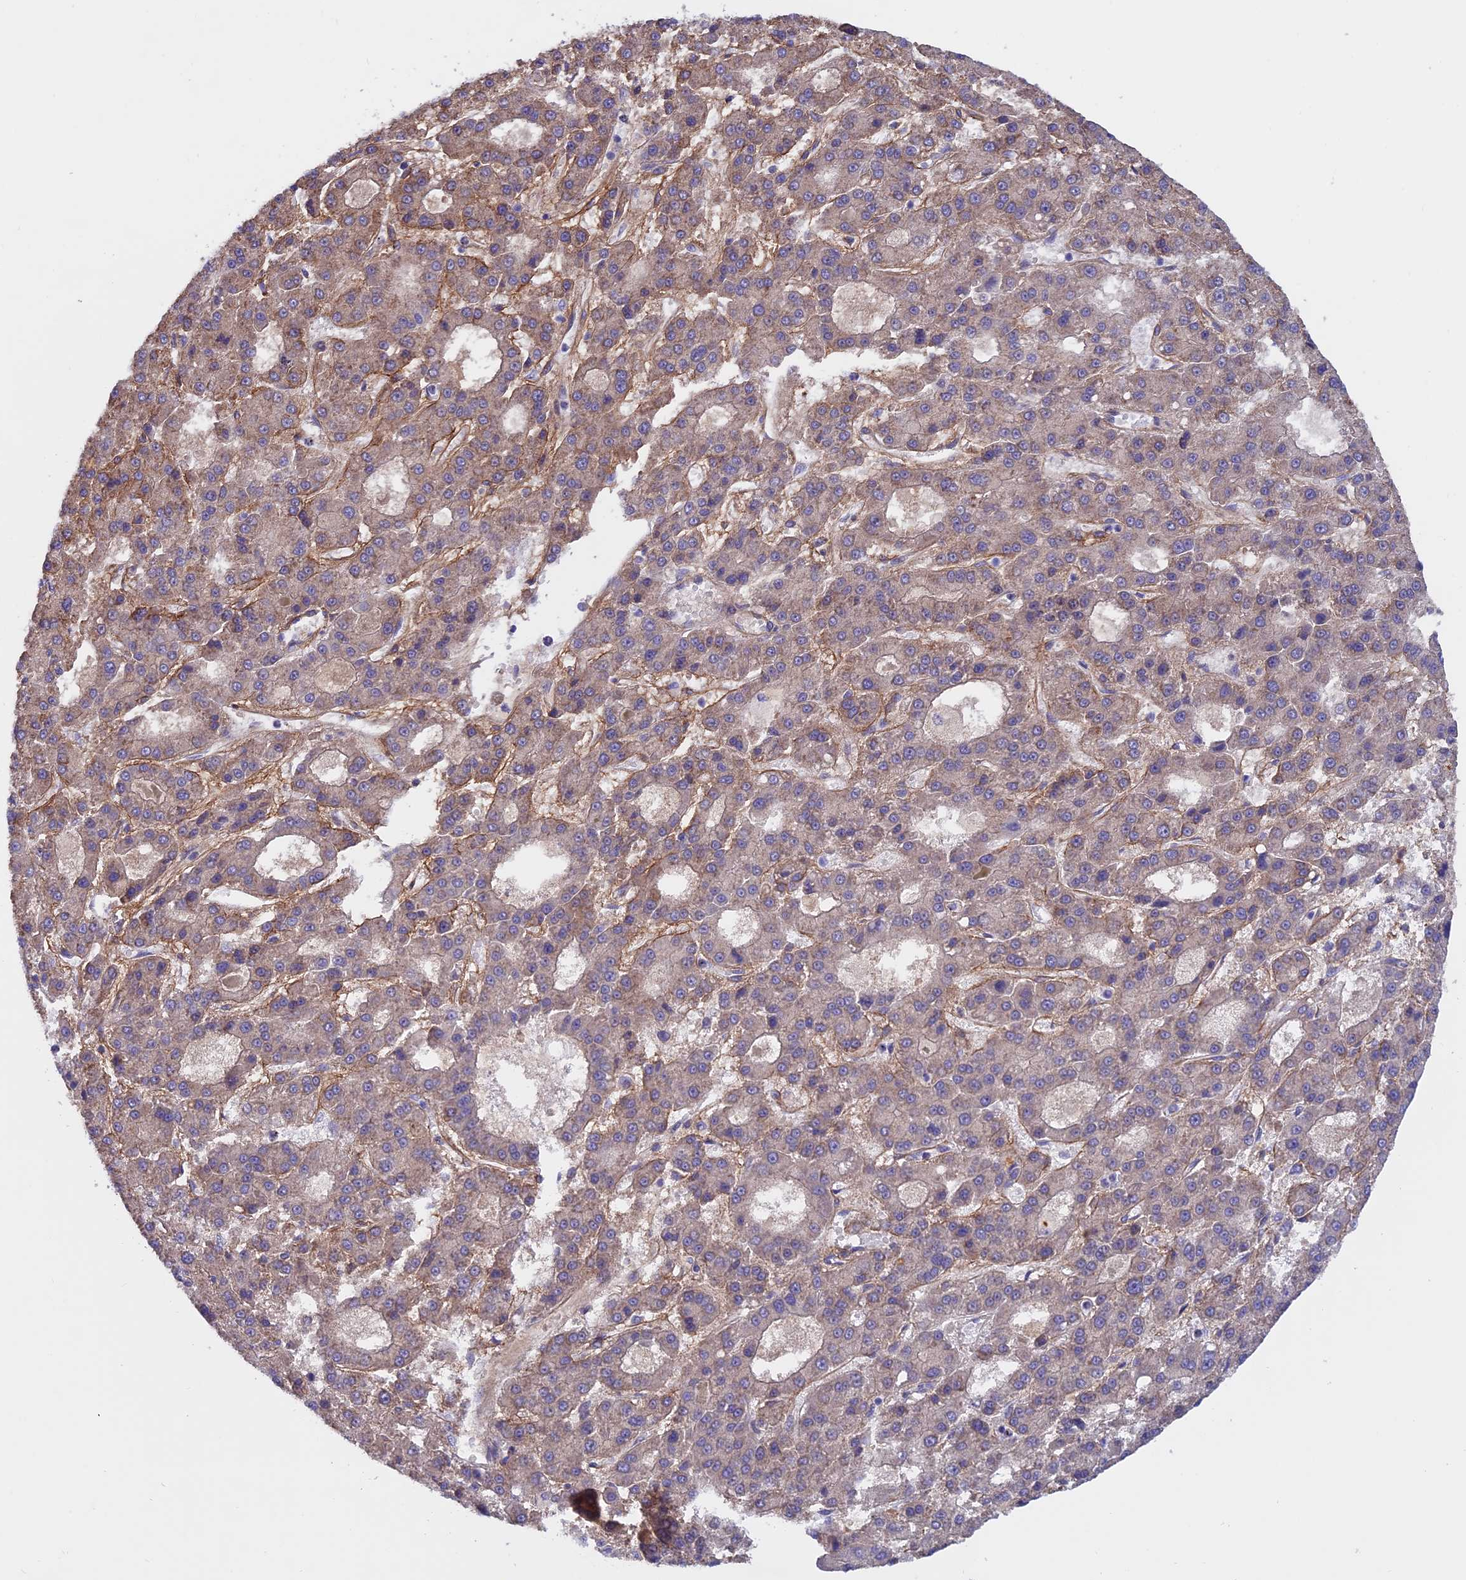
{"staining": {"intensity": "negative", "quantity": "none", "location": "none"}, "tissue": "liver cancer", "cell_type": "Tumor cells", "image_type": "cancer", "snomed": [{"axis": "morphology", "description": "Carcinoma, Hepatocellular, NOS"}, {"axis": "topography", "description": "Liver"}], "caption": "Immunohistochemistry (IHC) image of neoplastic tissue: liver cancer (hepatocellular carcinoma) stained with DAB demonstrates no significant protein positivity in tumor cells.", "gene": "COL4A3", "patient": {"sex": "male", "age": 70}}